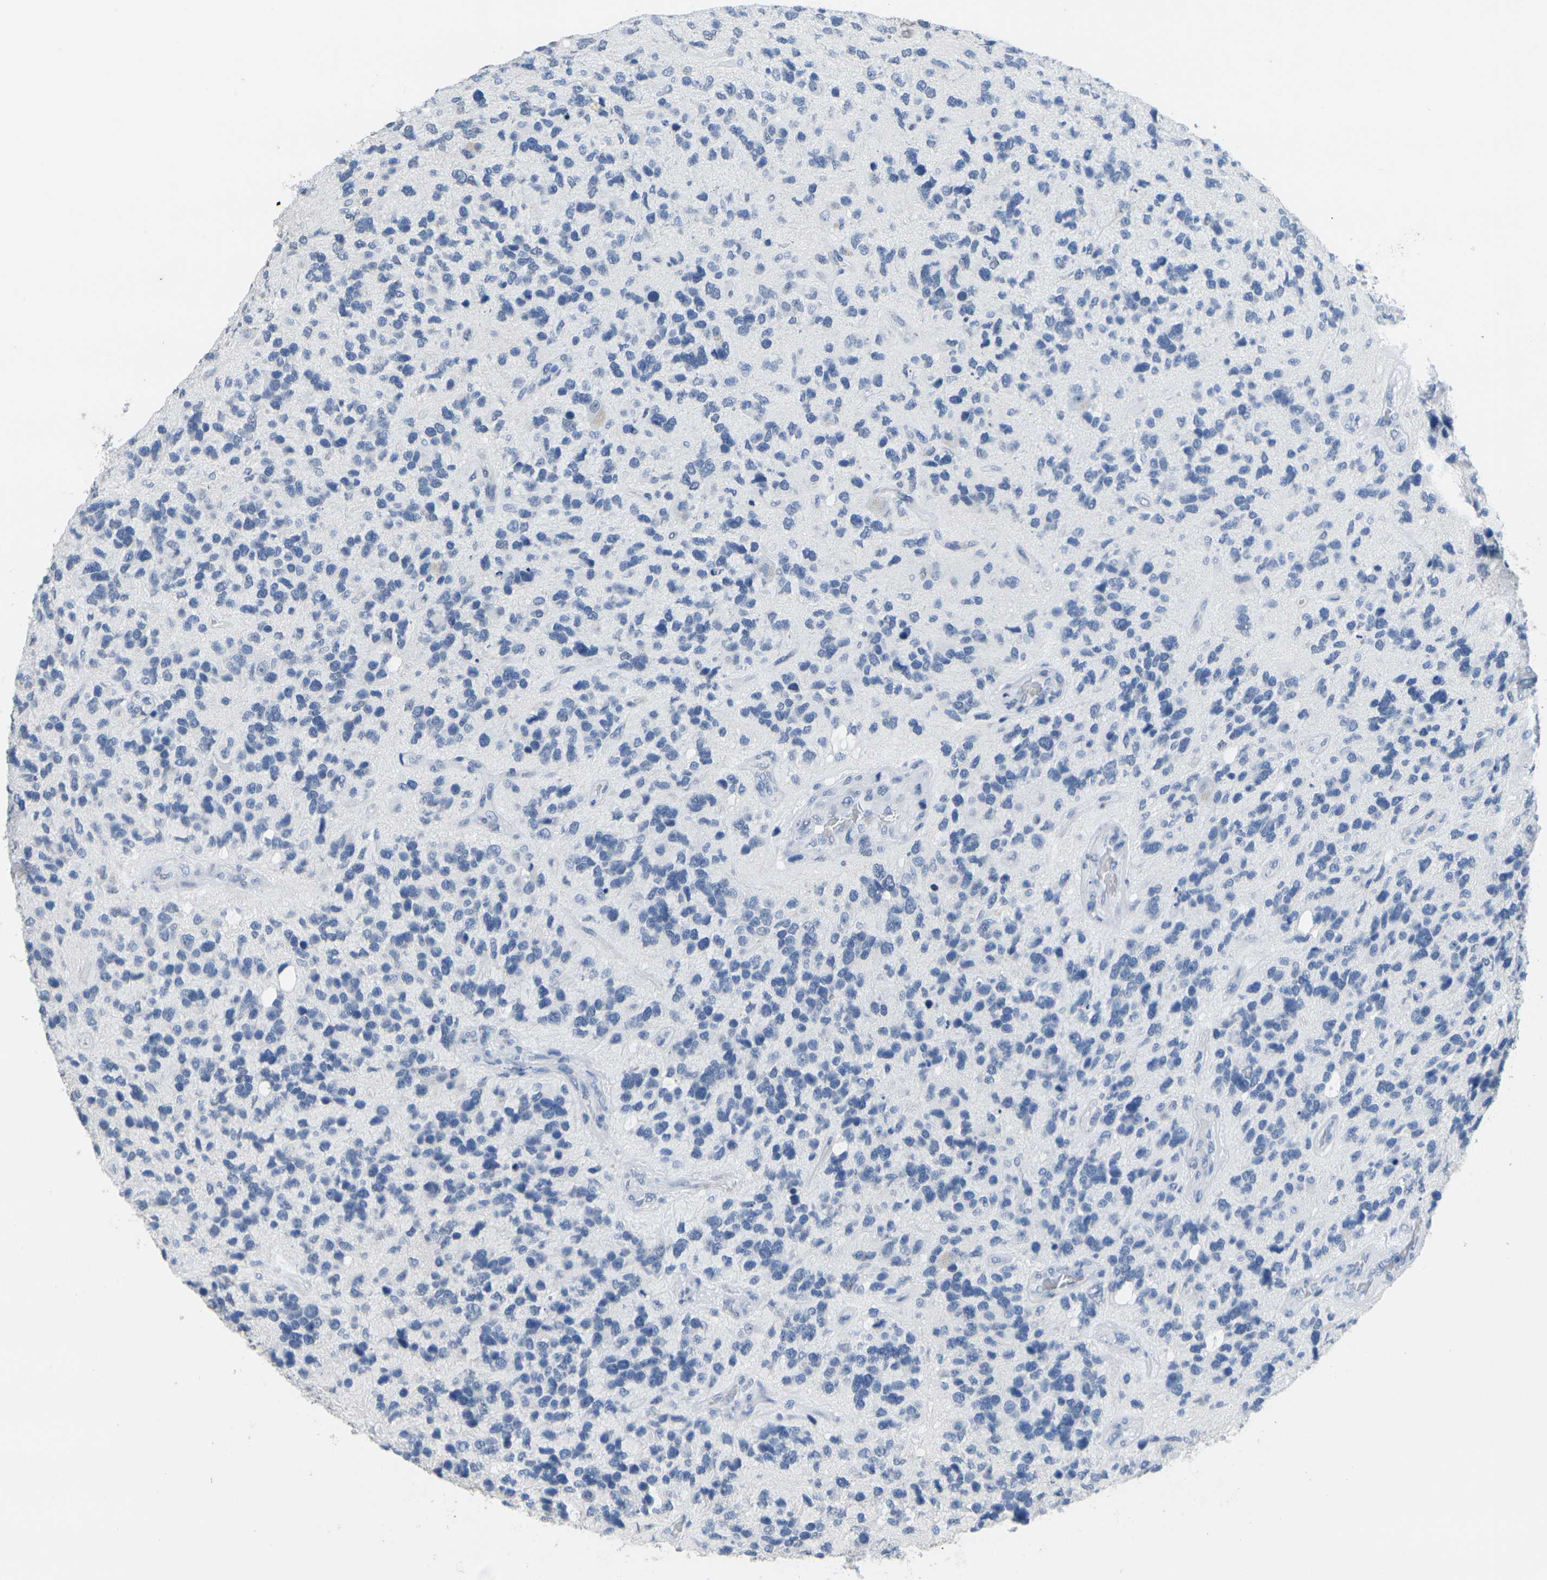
{"staining": {"intensity": "negative", "quantity": "none", "location": "none"}, "tissue": "glioma", "cell_type": "Tumor cells", "image_type": "cancer", "snomed": [{"axis": "morphology", "description": "Glioma, malignant, High grade"}, {"axis": "topography", "description": "Brain"}], "caption": "DAB immunohistochemical staining of high-grade glioma (malignant) displays no significant positivity in tumor cells. The staining was performed using DAB to visualize the protein expression in brown, while the nuclei were stained in blue with hematoxylin (Magnification: 20x).", "gene": "CTAG1A", "patient": {"sex": "female", "age": 58}}